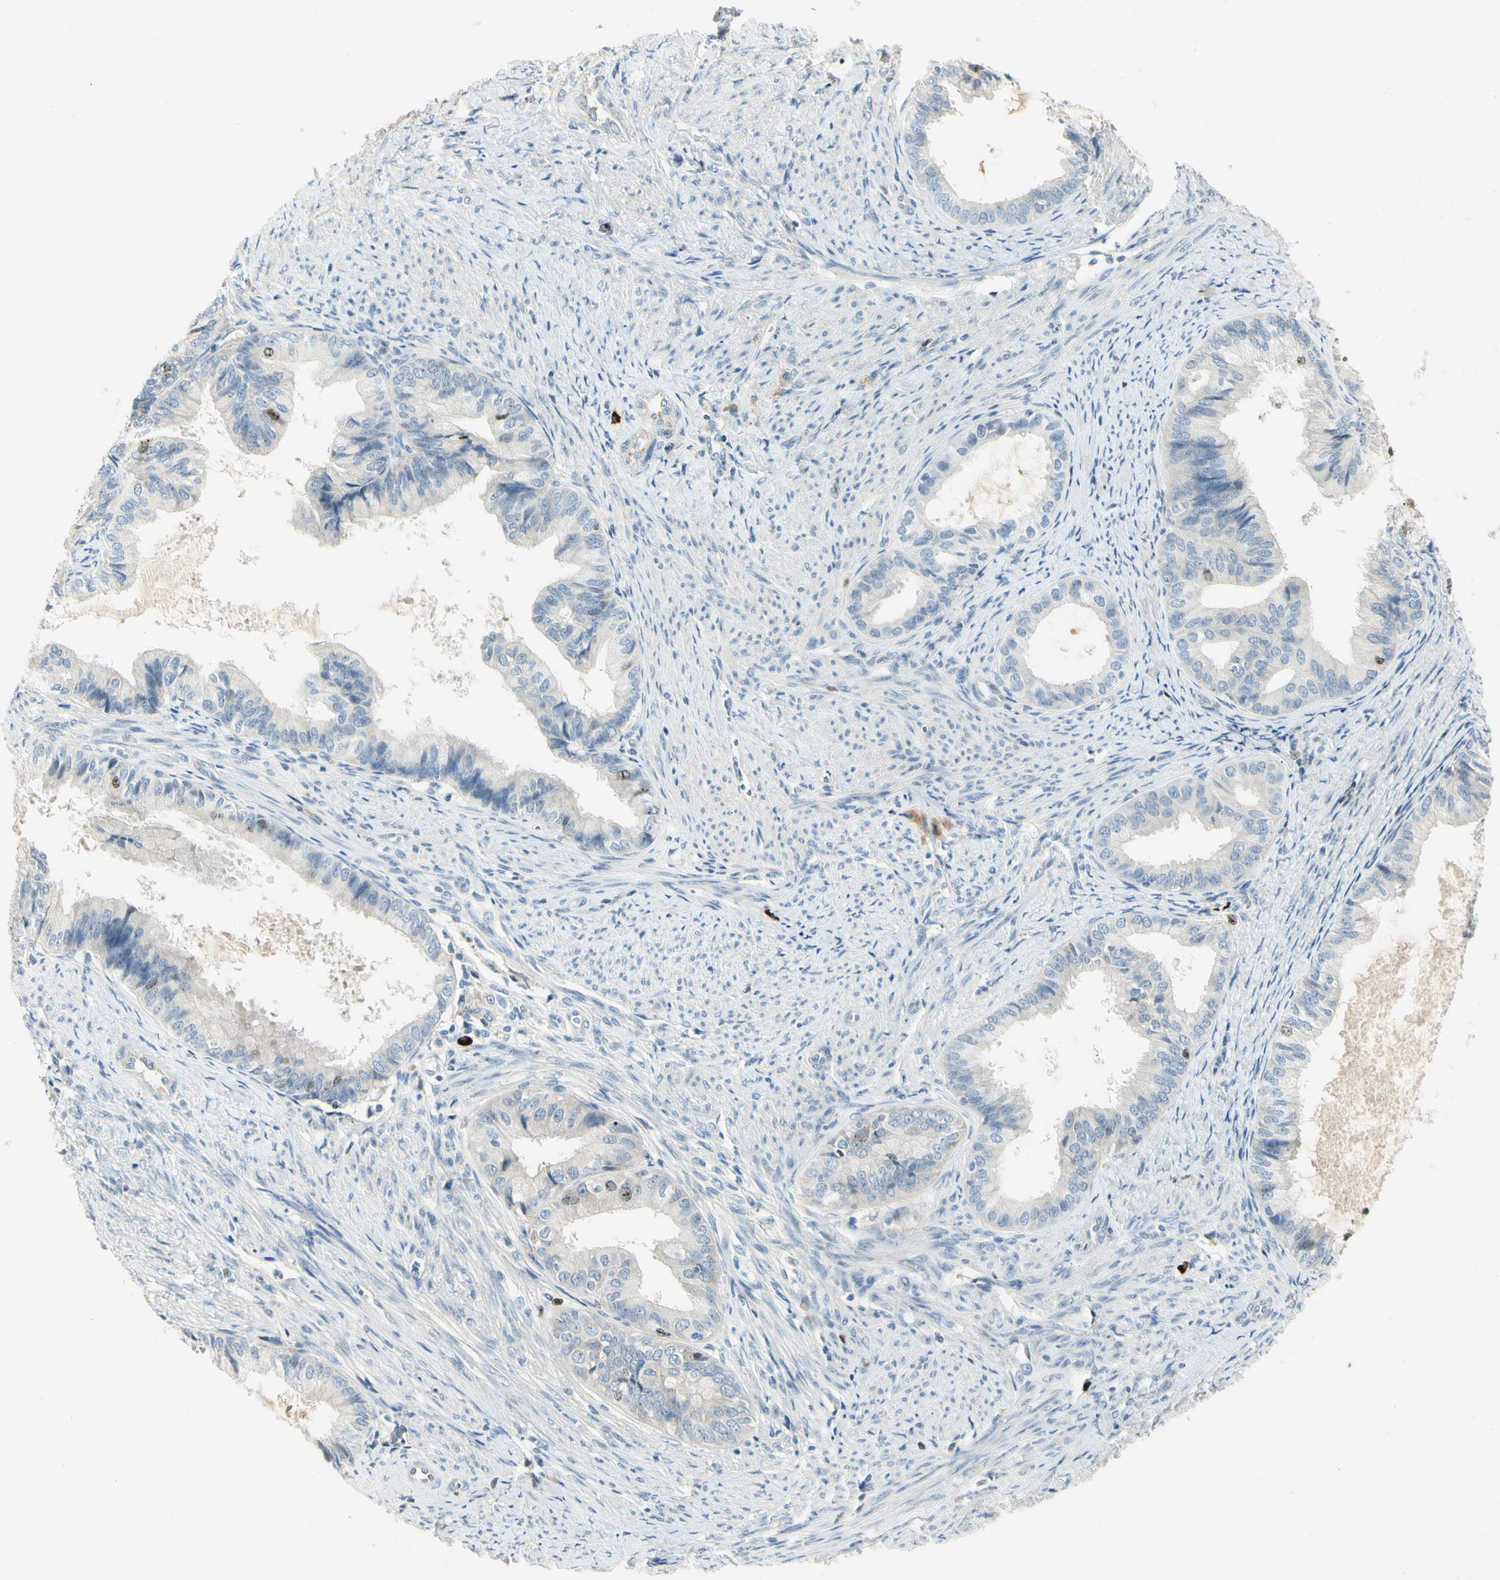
{"staining": {"intensity": "negative", "quantity": "none", "location": "none"}, "tissue": "endometrial cancer", "cell_type": "Tumor cells", "image_type": "cancer", "snomed": [{"axis": "morphology", "description": "Adenocarcinoma, NOS"}, {"axis": "topography", "description": "Endometrium"}], "caption": "A photomicrograph of endometrial cancer stained for a protein demonstrates no brown staining in tumor cells.", "gene": "PITX1", "patient": {"sex": "female", "age": 86}}